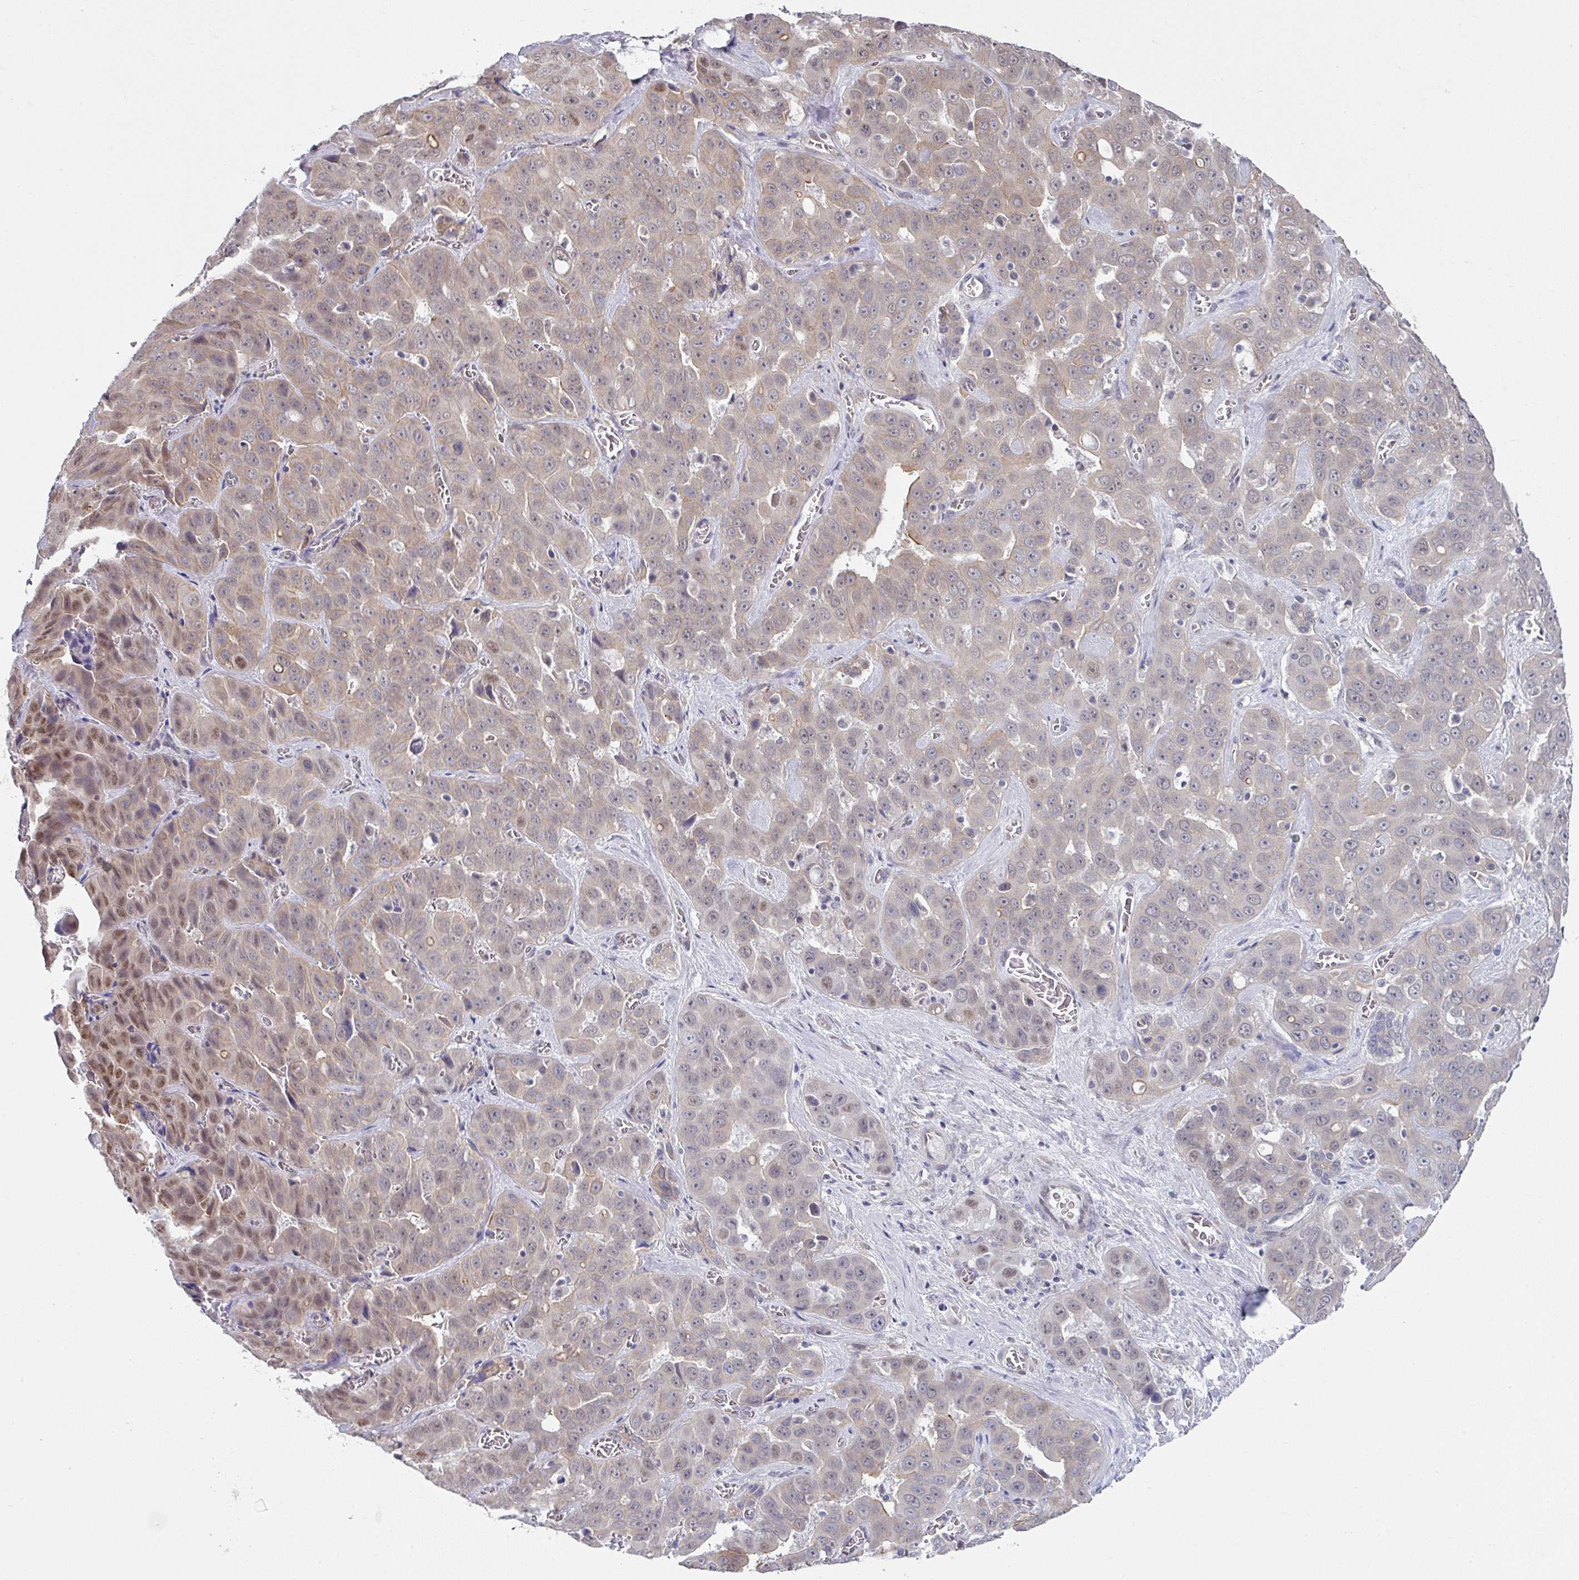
{"staining": {"intensity": "weak", "quantity": "25%-75%", "location": "cytoplasmic/membranous,nuclear"}, "tissue": "liver cancer", "cell_type": "Tumor cells", "image_type": "cancer", "snomed": [{"axis": "morphology", "description": "Cholangiocarcinoma"}, {"axis": "topography", "description": "Liver"}], "caption": "Protein expression analysis of liver cancer reveals weak cytoplasmic/membranous and nuclear positivity in about 25%-75% of tumor cells.", "gene": "TMED5", "patient": {"sex": "female", "age": 52}}